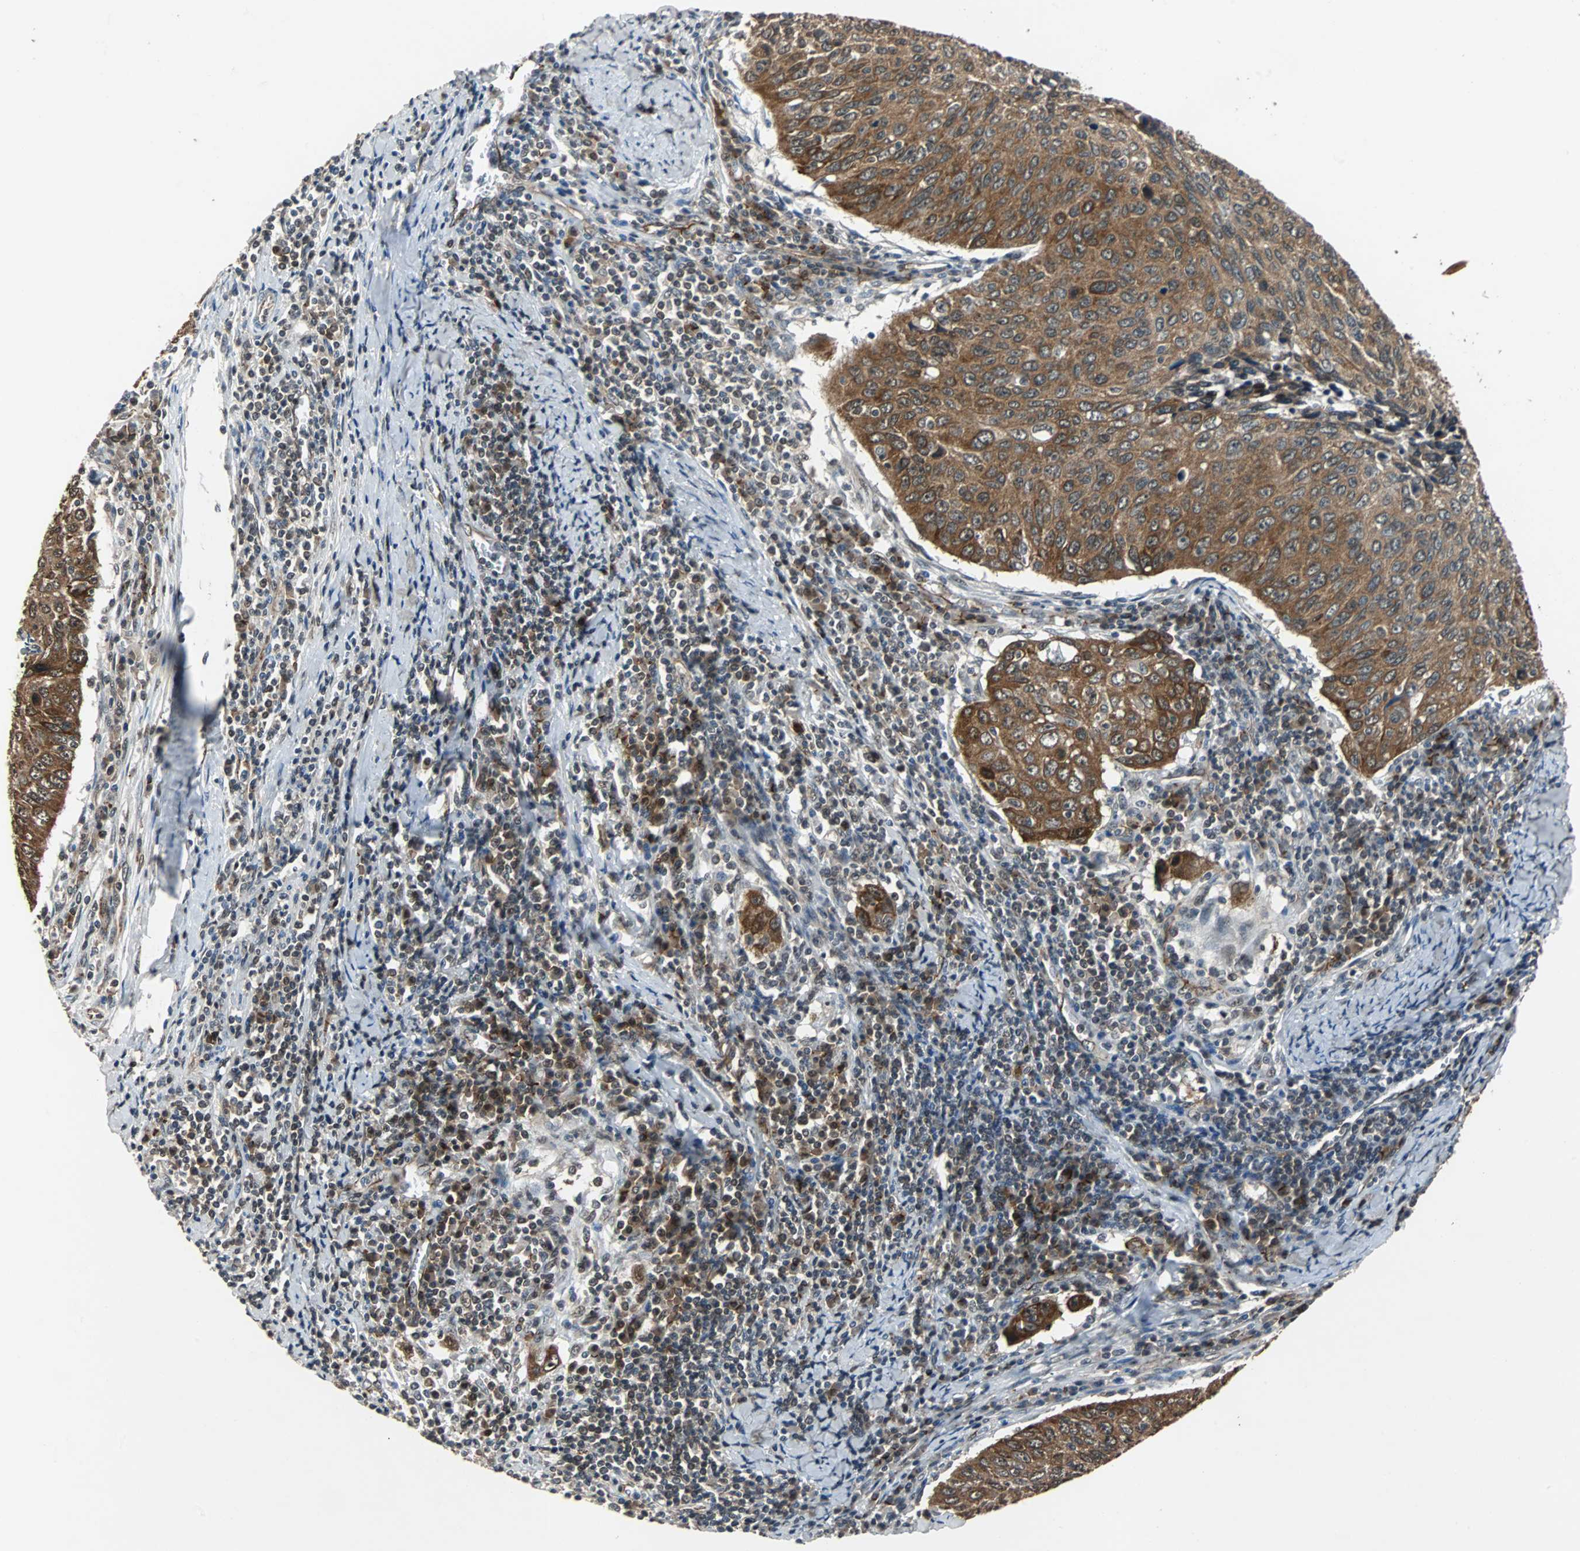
{"staining": {"intensity": "strong", "quantity": ">75%", "location": "cytoplasmic/membranous"}, "tissue": "cervical cancer", "cell_type": "Tumor cells", "image_type": "cancer", "snomed": [{"axis": "morphology", "description": "Squamous cell carcinoma, NOS"}, {"axis": "topography", "description": "Cervix"}], "caption": "Approximately >75% of tumor cells in human cervical cancer demonstrate strong cytoplasmic/membranous protein staining as visualized by brown immunohistochemical staining.", "gene": "LSR", "patient": {"sex": "female", "age": 53}}